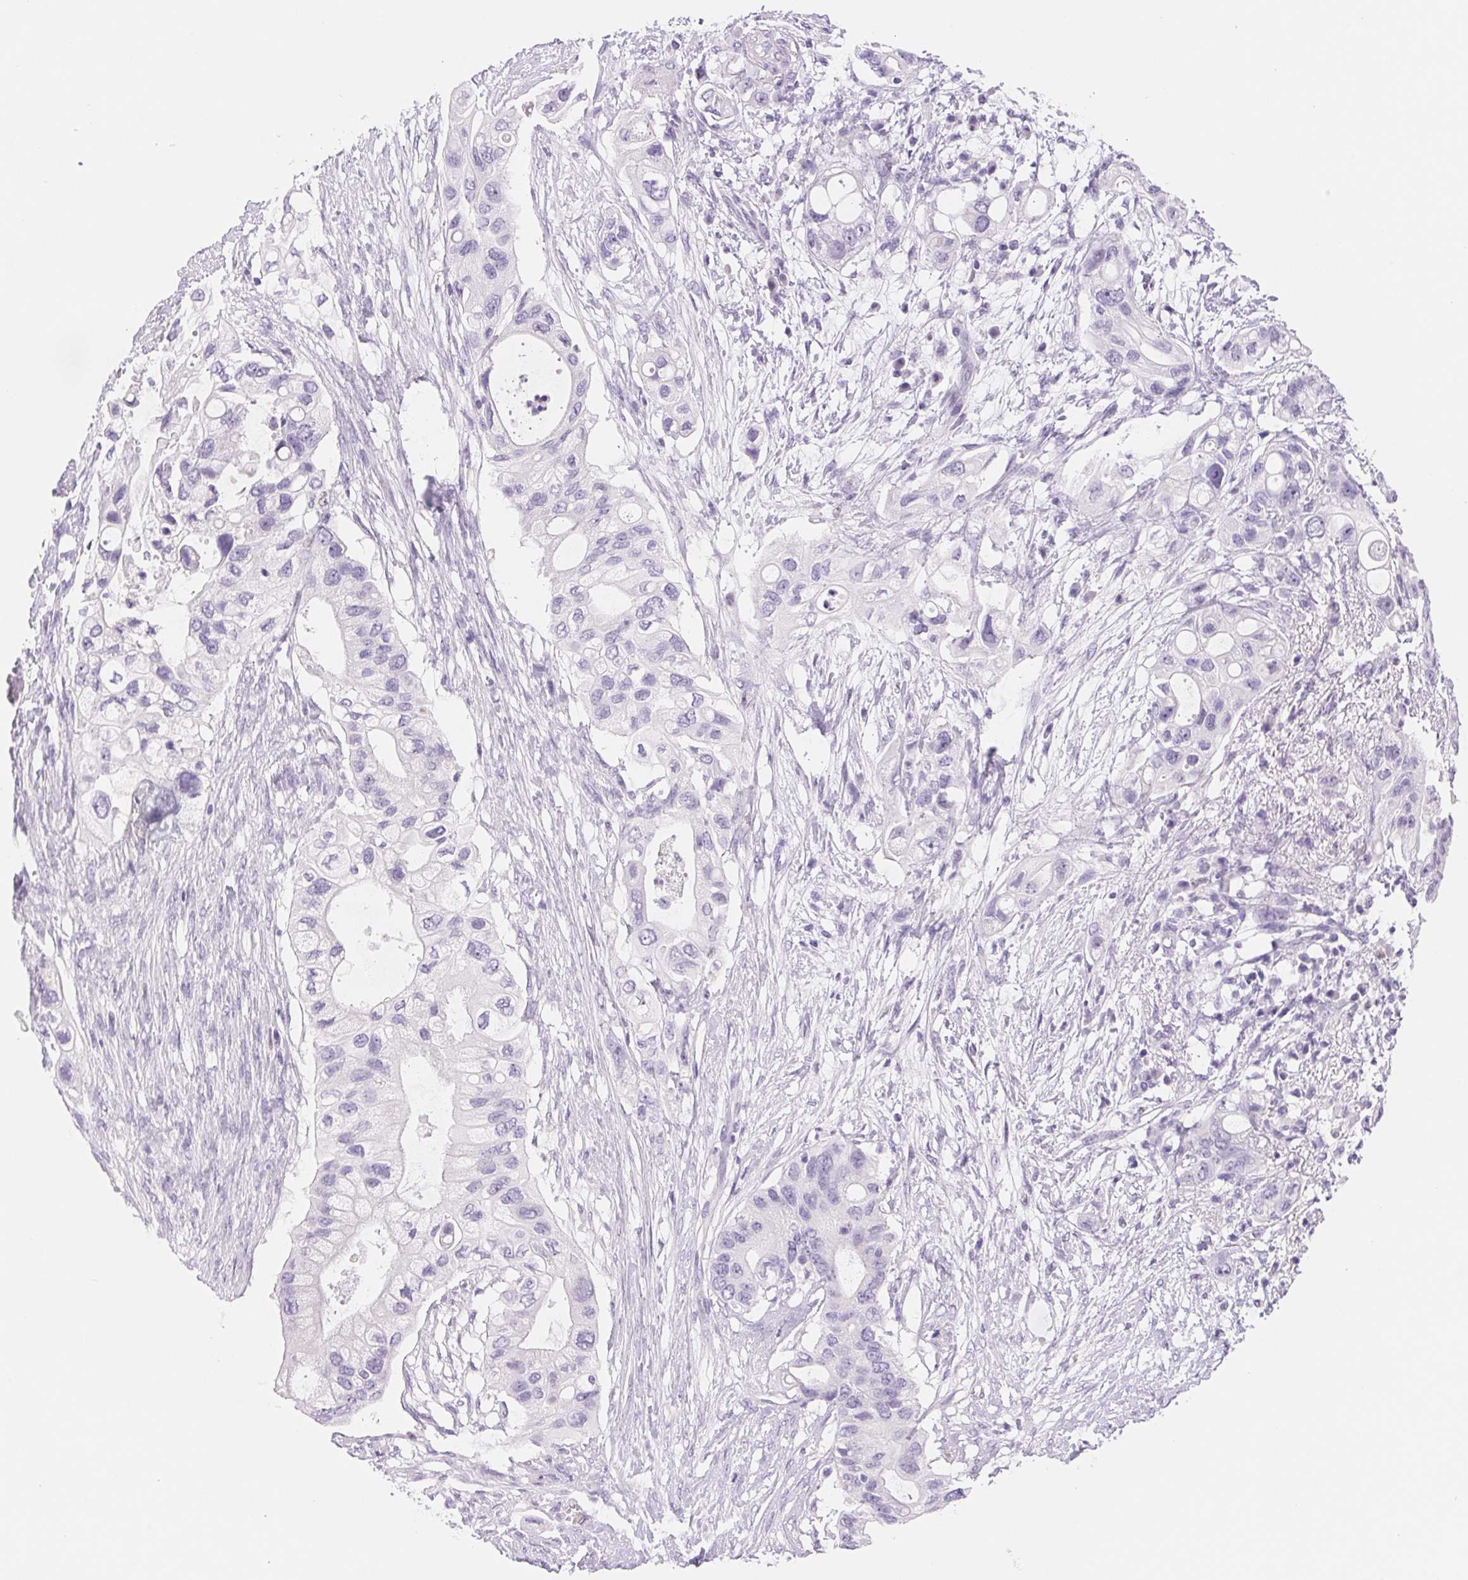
{"staining": {"intensity": "negative", "quantity": "none", "location": "none"}, "tissue": "pancreatic cancer", "cell_type": "Tumor cells", "image_type": "cancer", "snomed": [{"axis": "morphology", "description": "Adenocarcinoma, NOS"}, {"axis": "topography", "description": "Pancreas"}], "caption": "Pancreatic cancer (adenocarcinoma) was stained to show a protein in brown. There is no significant positivity in tumor cells. The staining is performed using DAB (3,3'-diaminobenzidine) brown chromogen with nuclei counter-stained in using hematoxylin.", "gene": "ASGR2", "patient": {"sex": "female", "age": 72}}